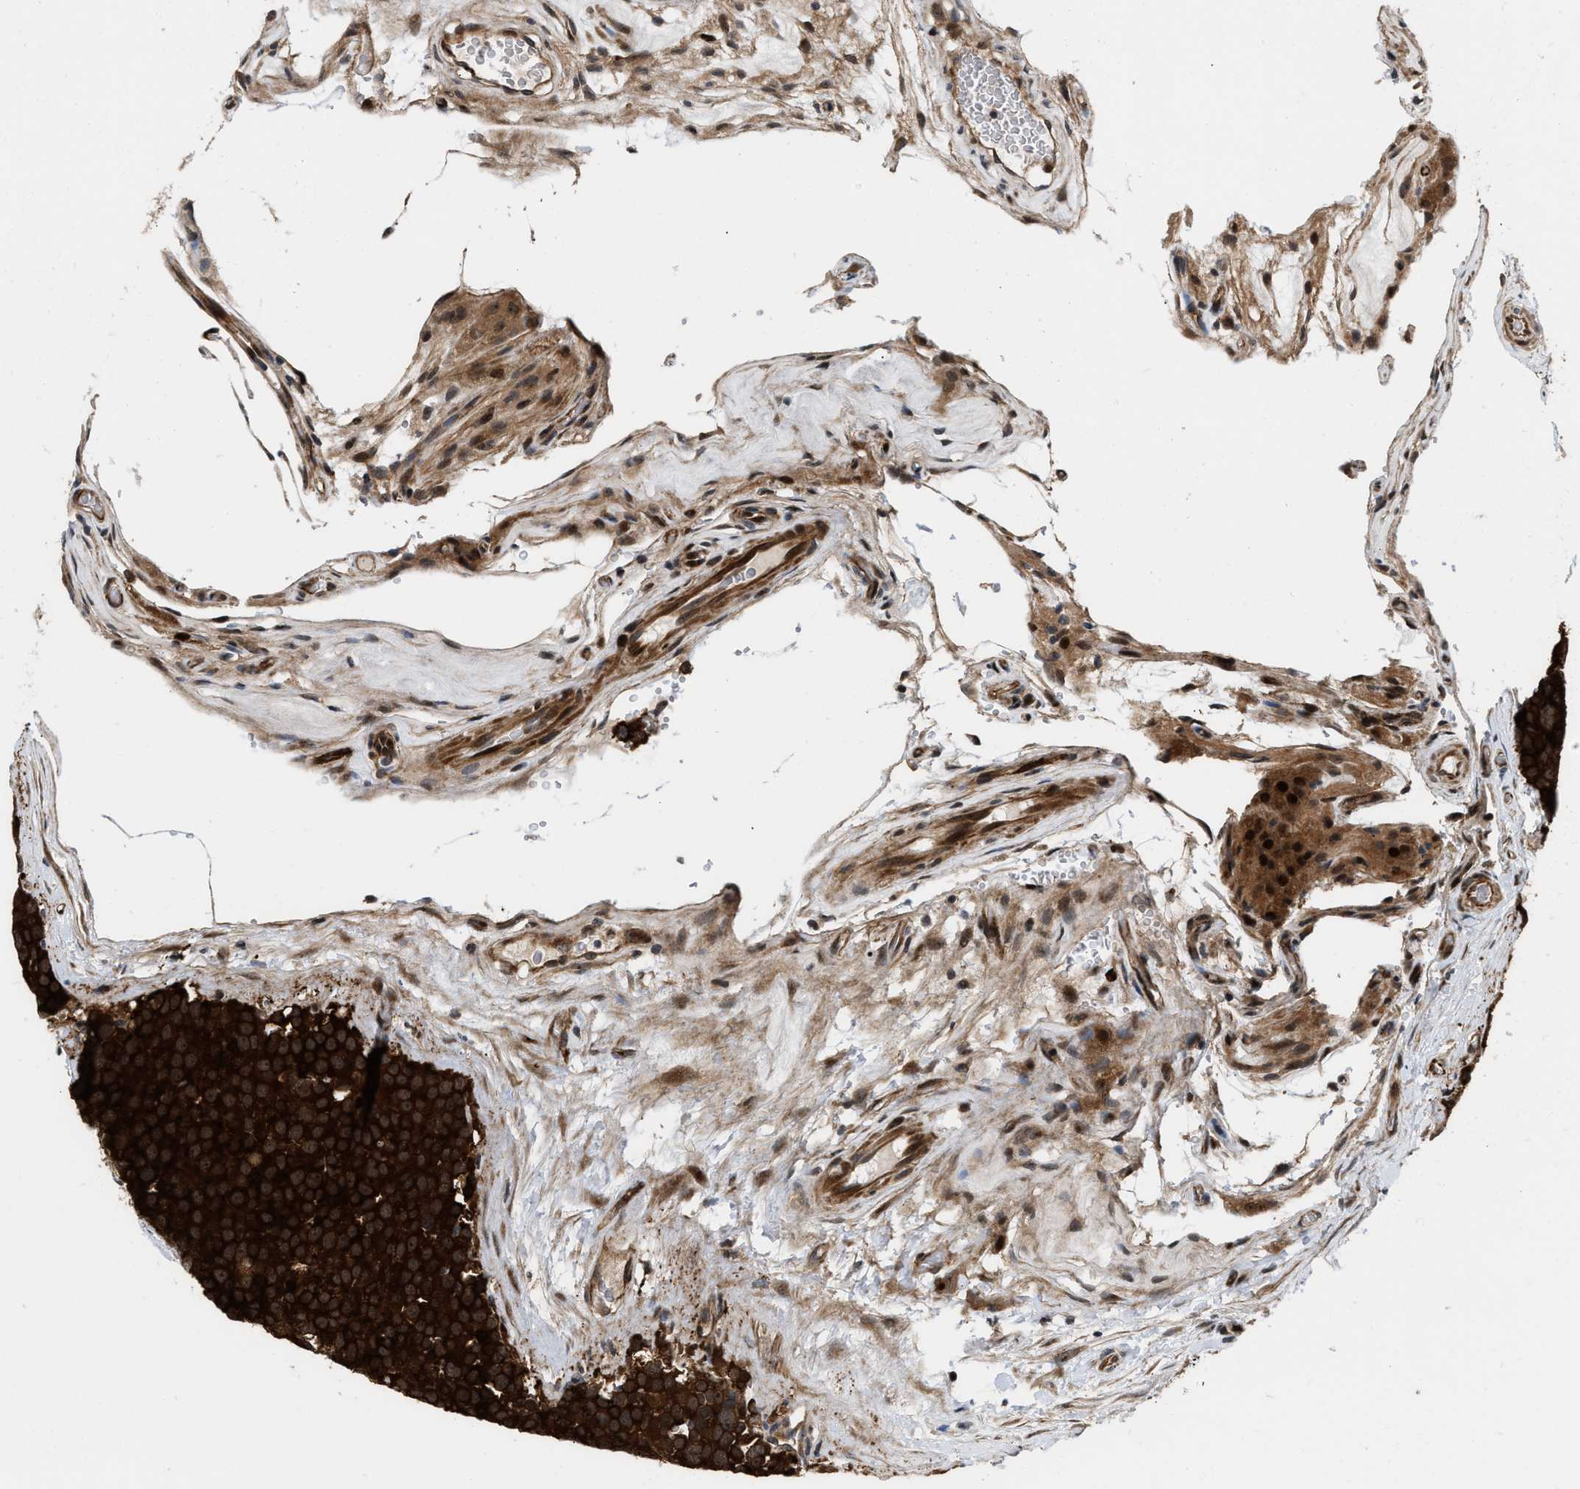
{"staining": {"intensity": "strong", "quantity": ">75%", "location": "cytoplasmic/membranous,nuclear"}, "tissue": "testis cancer", "cell_type": "Tumor cells", "image_type": "cancer", "snomed": [{"axis": "morphology", "description": "Seminoma, NOS"}, {"axis": "topography", "description": "Testis"}], "caption": "Brown immunohistochemical staining in testis seminoma exhibits strong cytoplasmic/membranous and nuclear positivity in approximately >75% of tumor cells.", "gene": "ALDH3A2", "patient": {"sex": "male", "age": 71}}